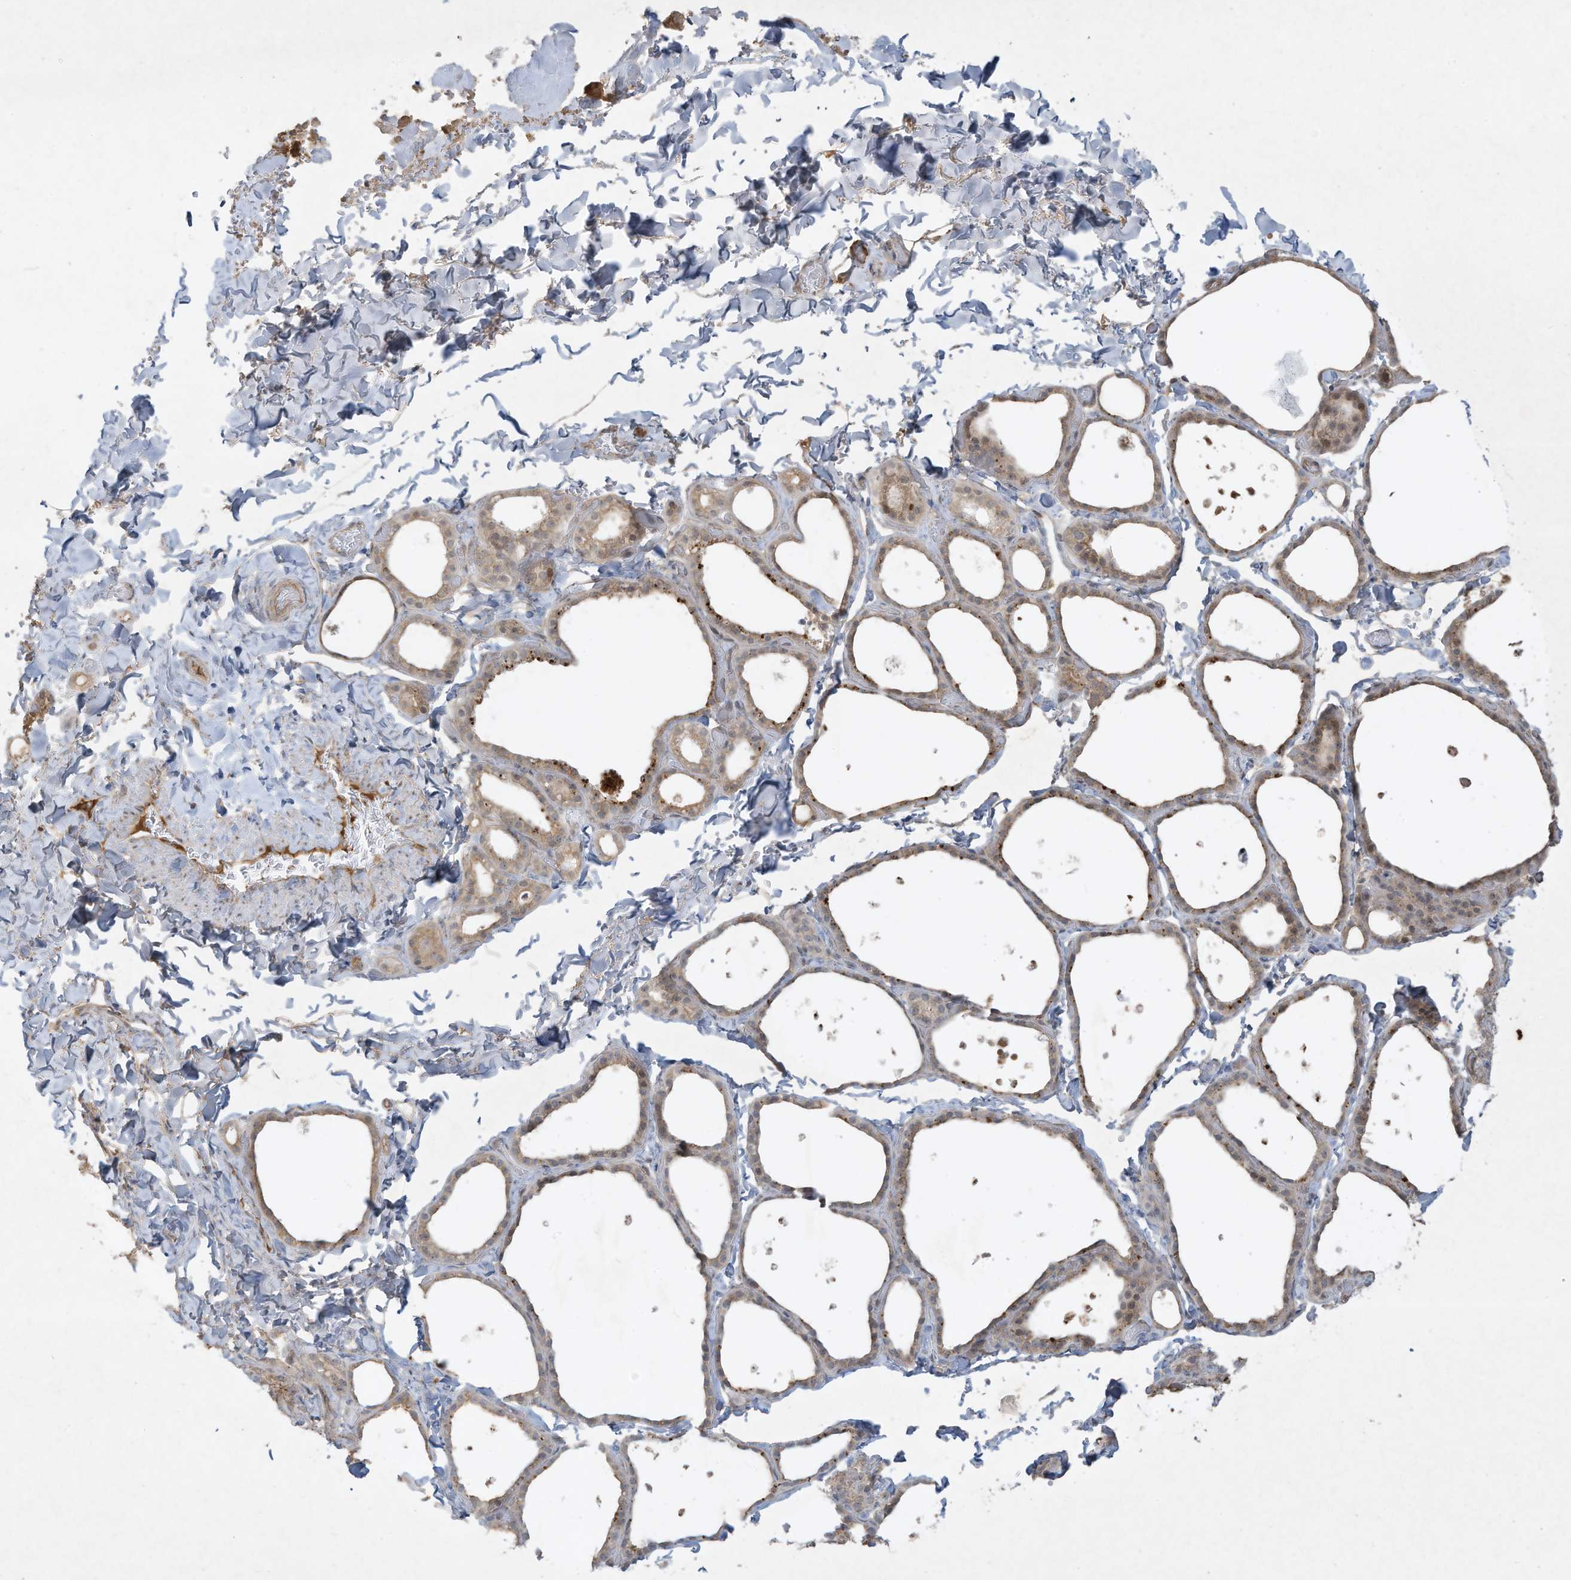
{"staining": {"intensity": "weak", "quantity": "25%-75%", "location": "cytoplasmic/membranous"}, "tissue": "thyroid gland", "cell_type": "Glandular cells", "image_type": "normal", "snomed": [{"axis": "morphology", "description": "Normal tissue, NOS"}, {"axis": "topography", "description": "Thyroid gland"}], "caption": "Immunohistochemistry (IHC) histopathology image of normal thyroid gland: thyroid gland stained using IHC shows low levels of weak protein expression localized specifically in the cytoplasmic/membranous of glandular cells, appearing as a cytoplasmic/membranous brown color.", "gene": "FETUB", "patient": {"sex": "female", "age": 44}}